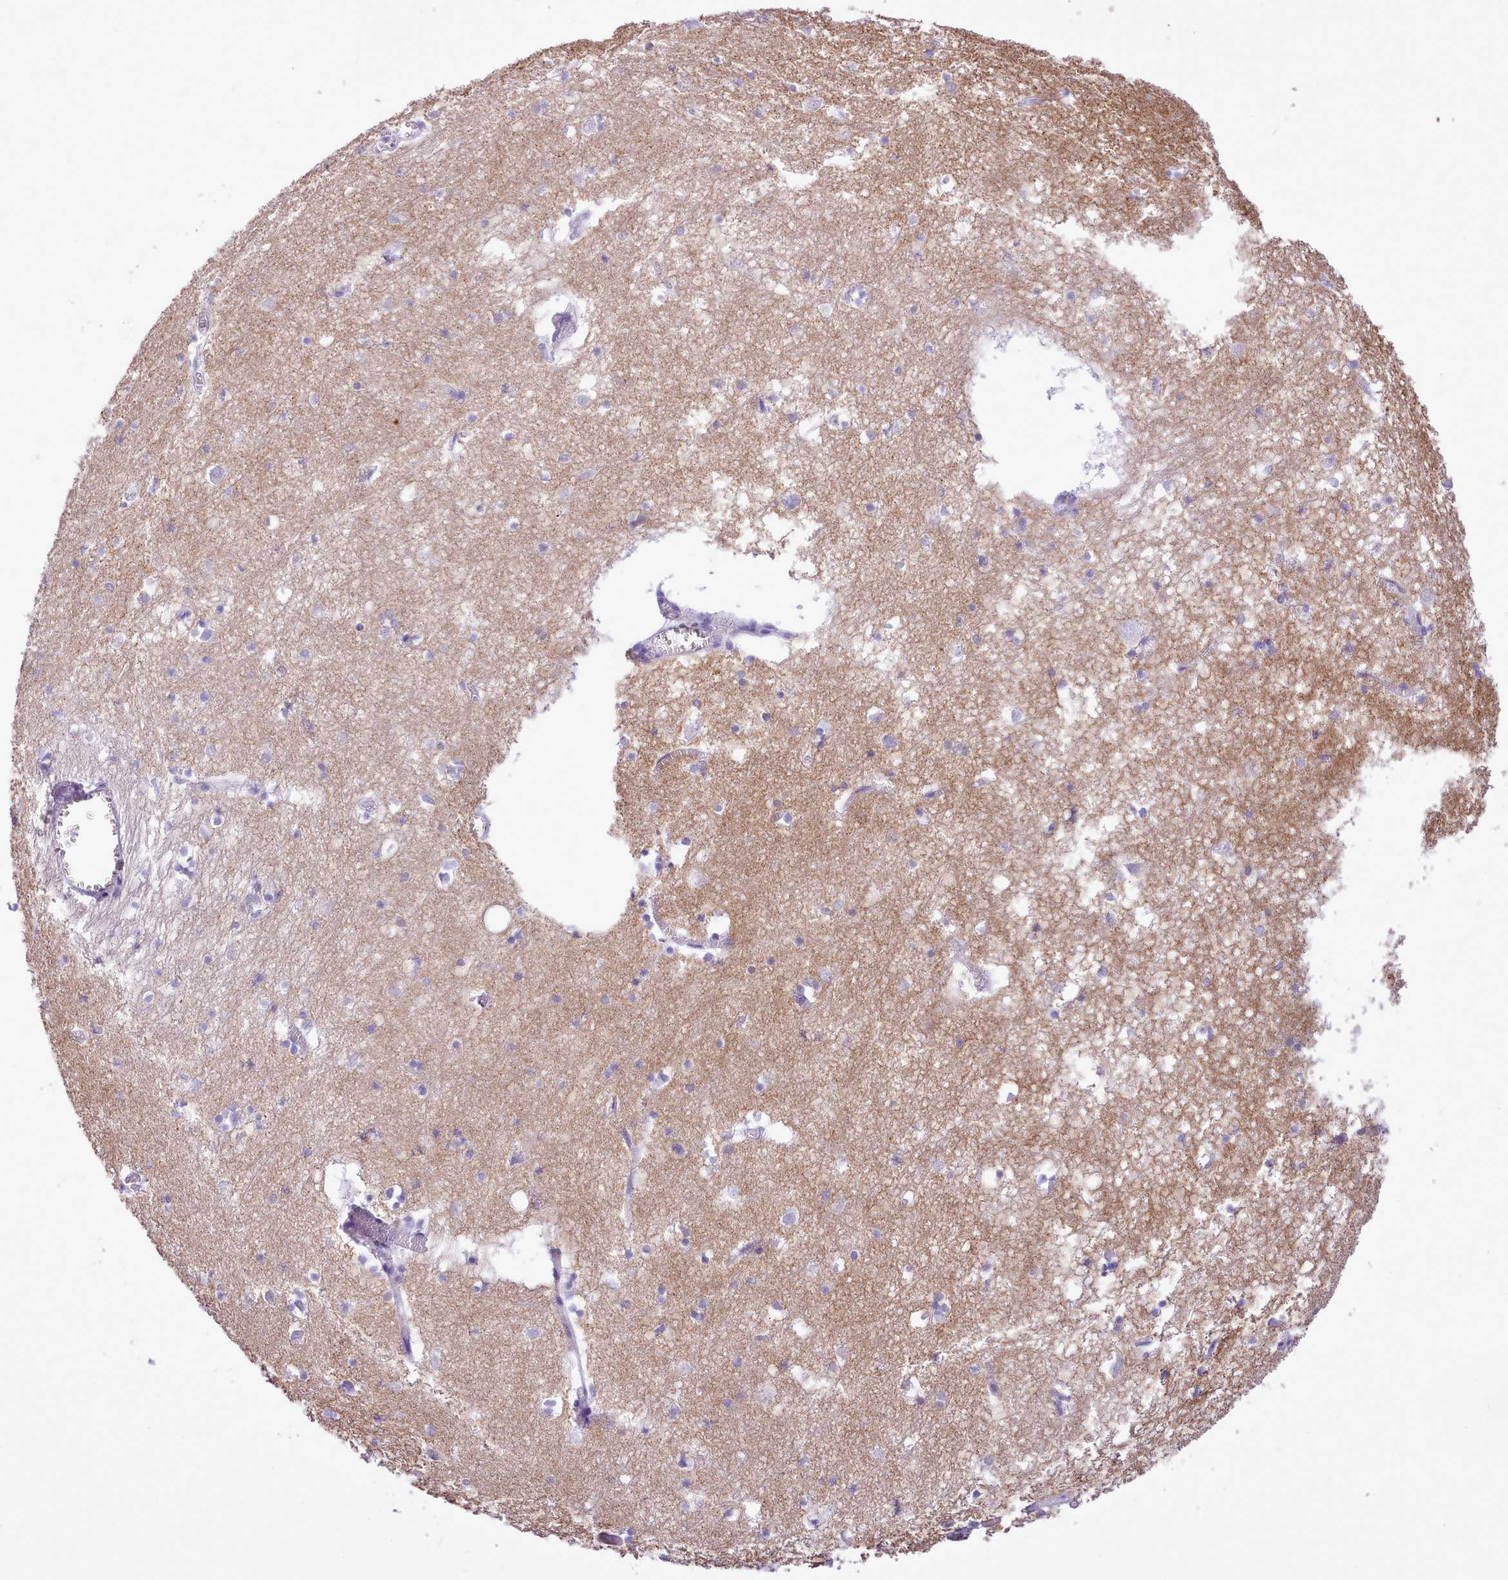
{"staining": {"intensity": "negative", "quantity": "none", "location": "none"}, "tissue": "hippocampus", "cell_type": "Glial cells", "image_type": "normal", "snomed": [{"axis": "morphology", "description": "Normal tissue, NOS"}, {"axis": "topography", "description": "Hippocampus"}], "caption": "Immunohistochemical staining of benign human hippocampus displays no significant positivity in glial cells.", "gene": "MDFI", "patient": {"sex": "male", "age": 70}}